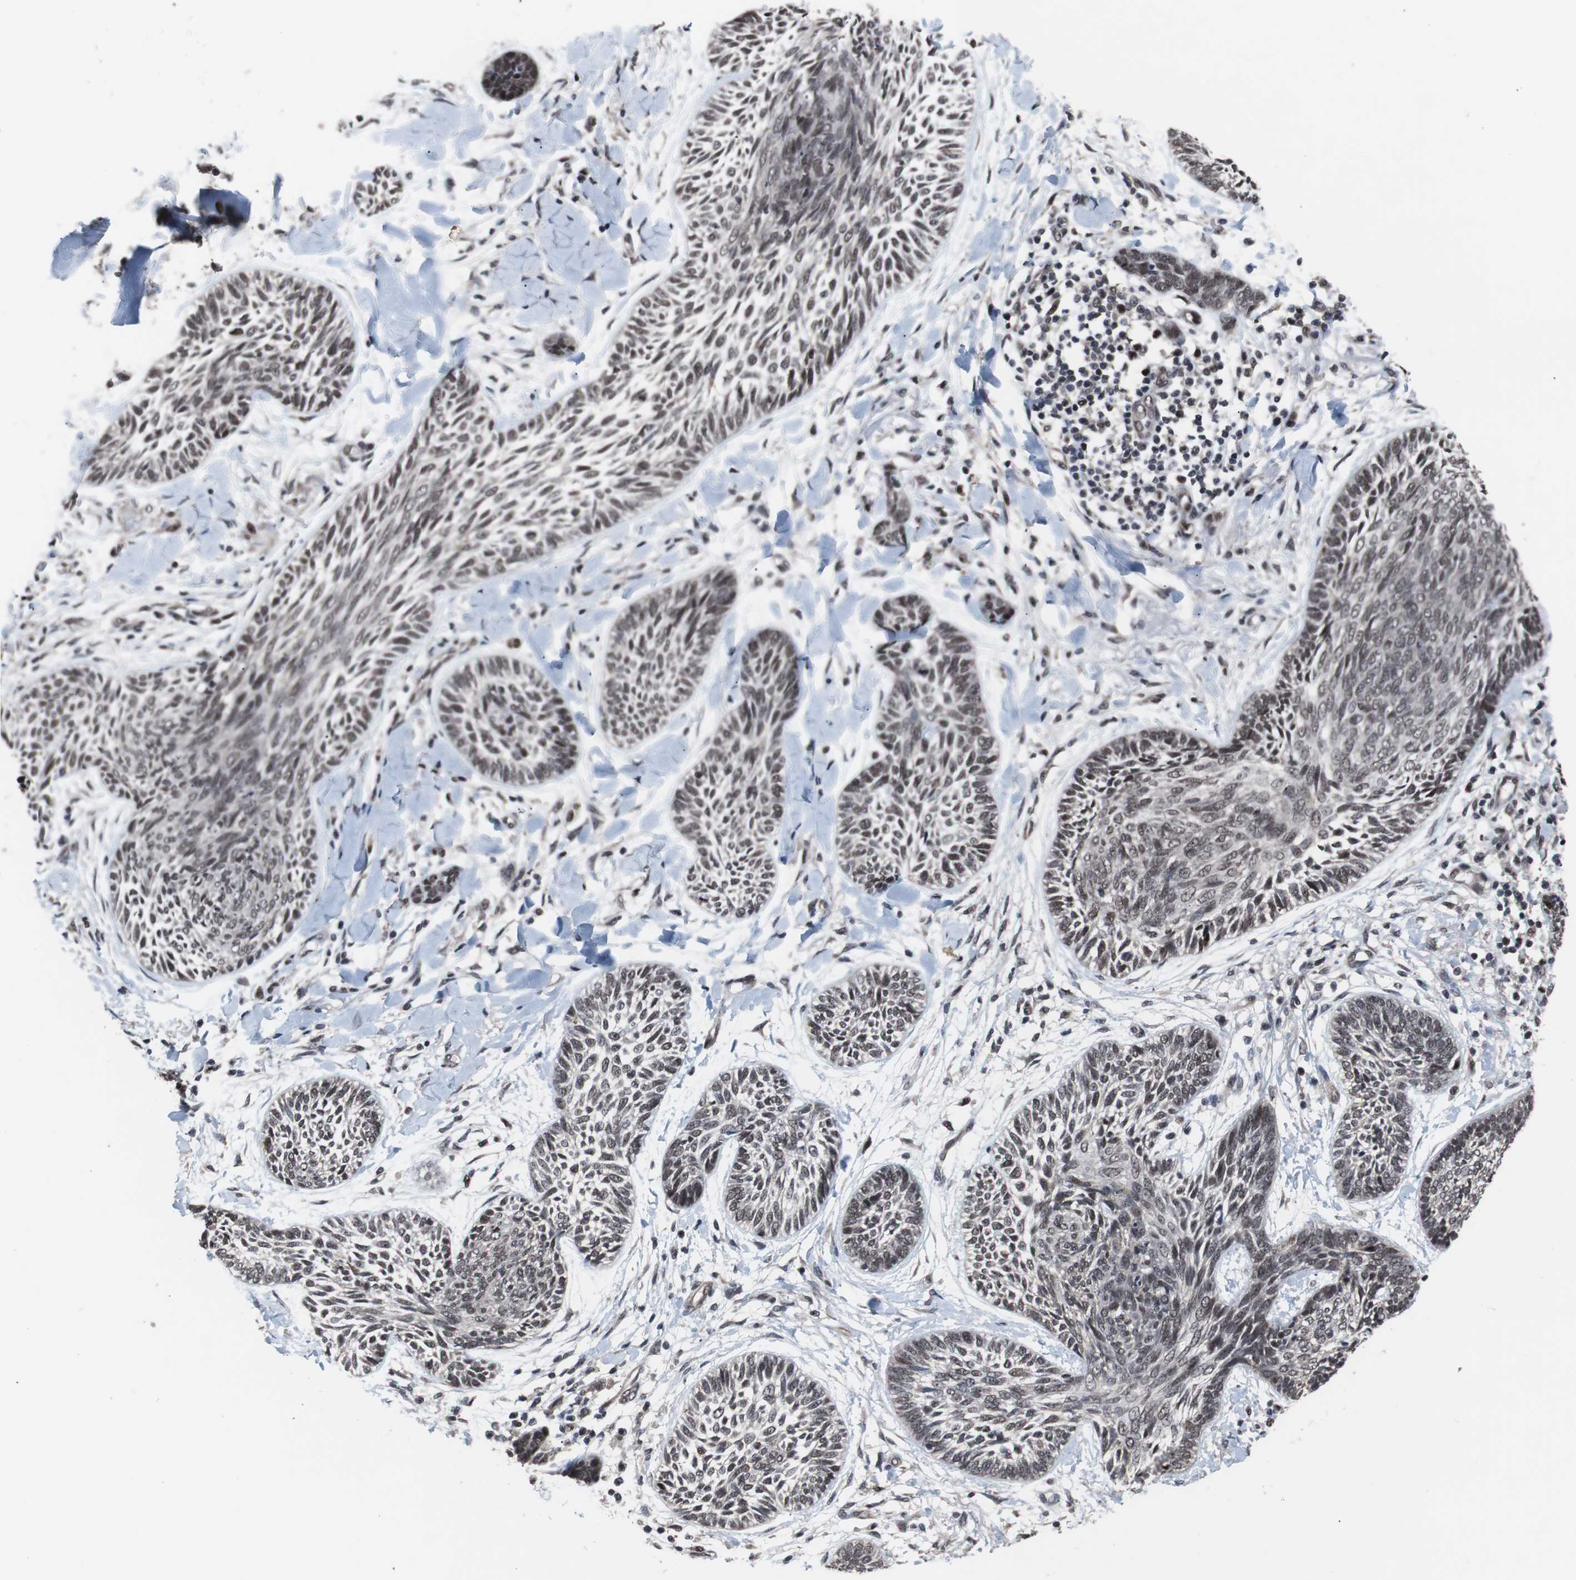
{"staining": {"intensity": "weak", "quantity": ">75%", "location": "nuclear"}, "tissue": "skin cancer", "cell_type": "Tumor cells", "image_type": "cancer", "snomed": [{"axis": "morphology", "description": "Papilloma, NOS"}, {"axis": "morphology", "description": "Basal cell carcinoma"}, {"axis": "topography", "description": "Skin"}], "caption": "This image displays skin cancer (basal cell carcinoma) stained with immunohistochemistry (IHC) to label a protein in brown. The nuclear of tumor cells show weak positivity for the protein. Nuclei are counter-stained blue.", "gene": "GTF2F2", "patient": {"sex": "male", "age": 87}}